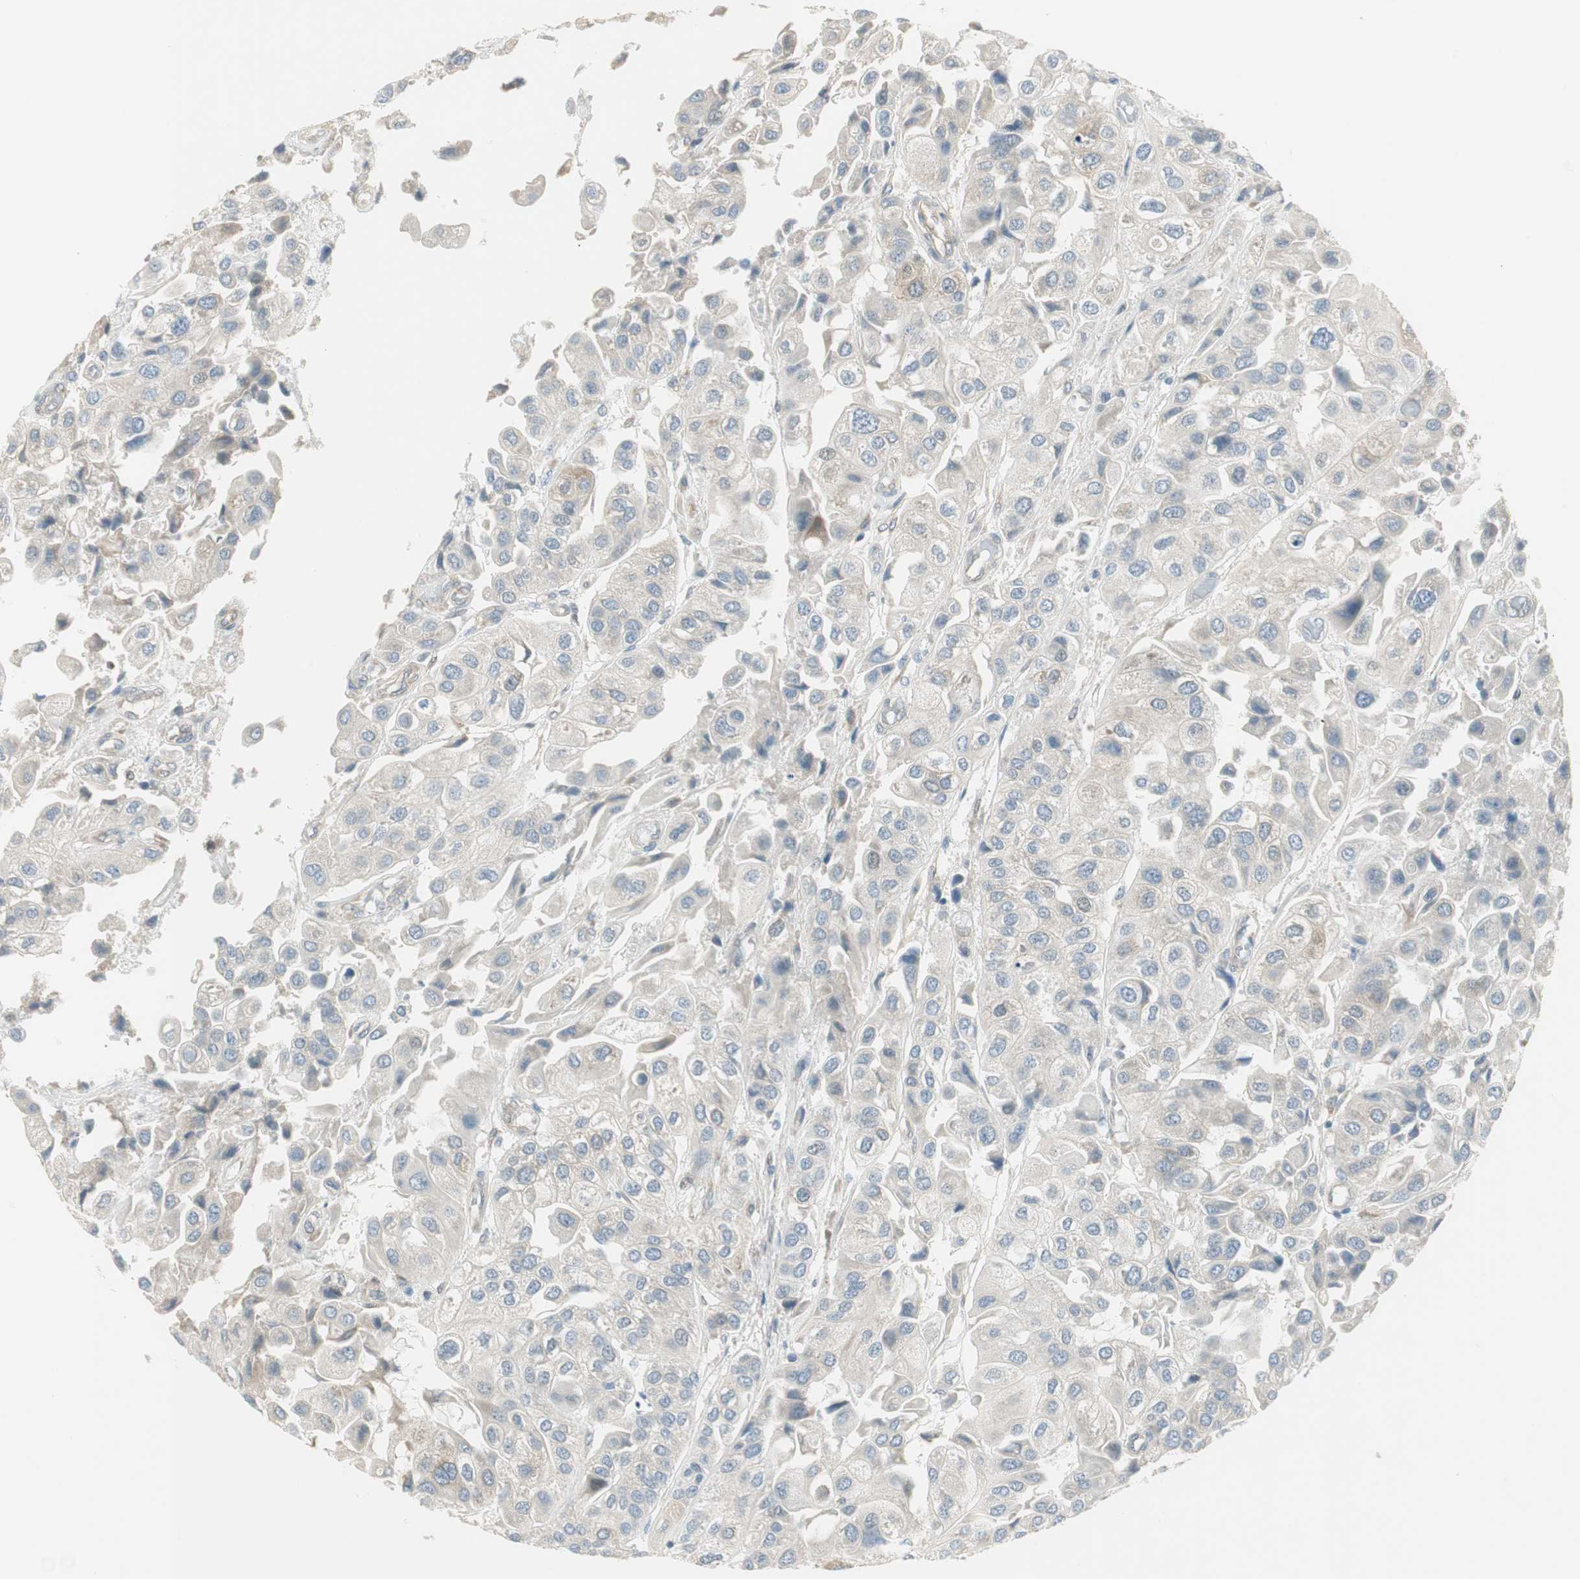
{"staining": {"intensity": "moderate", "quantity": "25%-75%", "location": "cytoplasmic/membranous"}, "tissue": "urothelial cancer", "cell_type": "Tumor cells", "image_type": "cancer", "snomed": [{"axis": "morphology", "description": "Urothelial carcinoma, High grade"}, {"axis": "topography", "description": "Urinary bladder"}], "caption": "Moderate cytoplasmic/membranous expression for a protein is appreciated in about 25%-75% of tumor cells of high-grade urothelial carcinoma using IHC.", "gene": "STON1-GTF2A1L", "patient": {"sex": "female", "age": 64}}